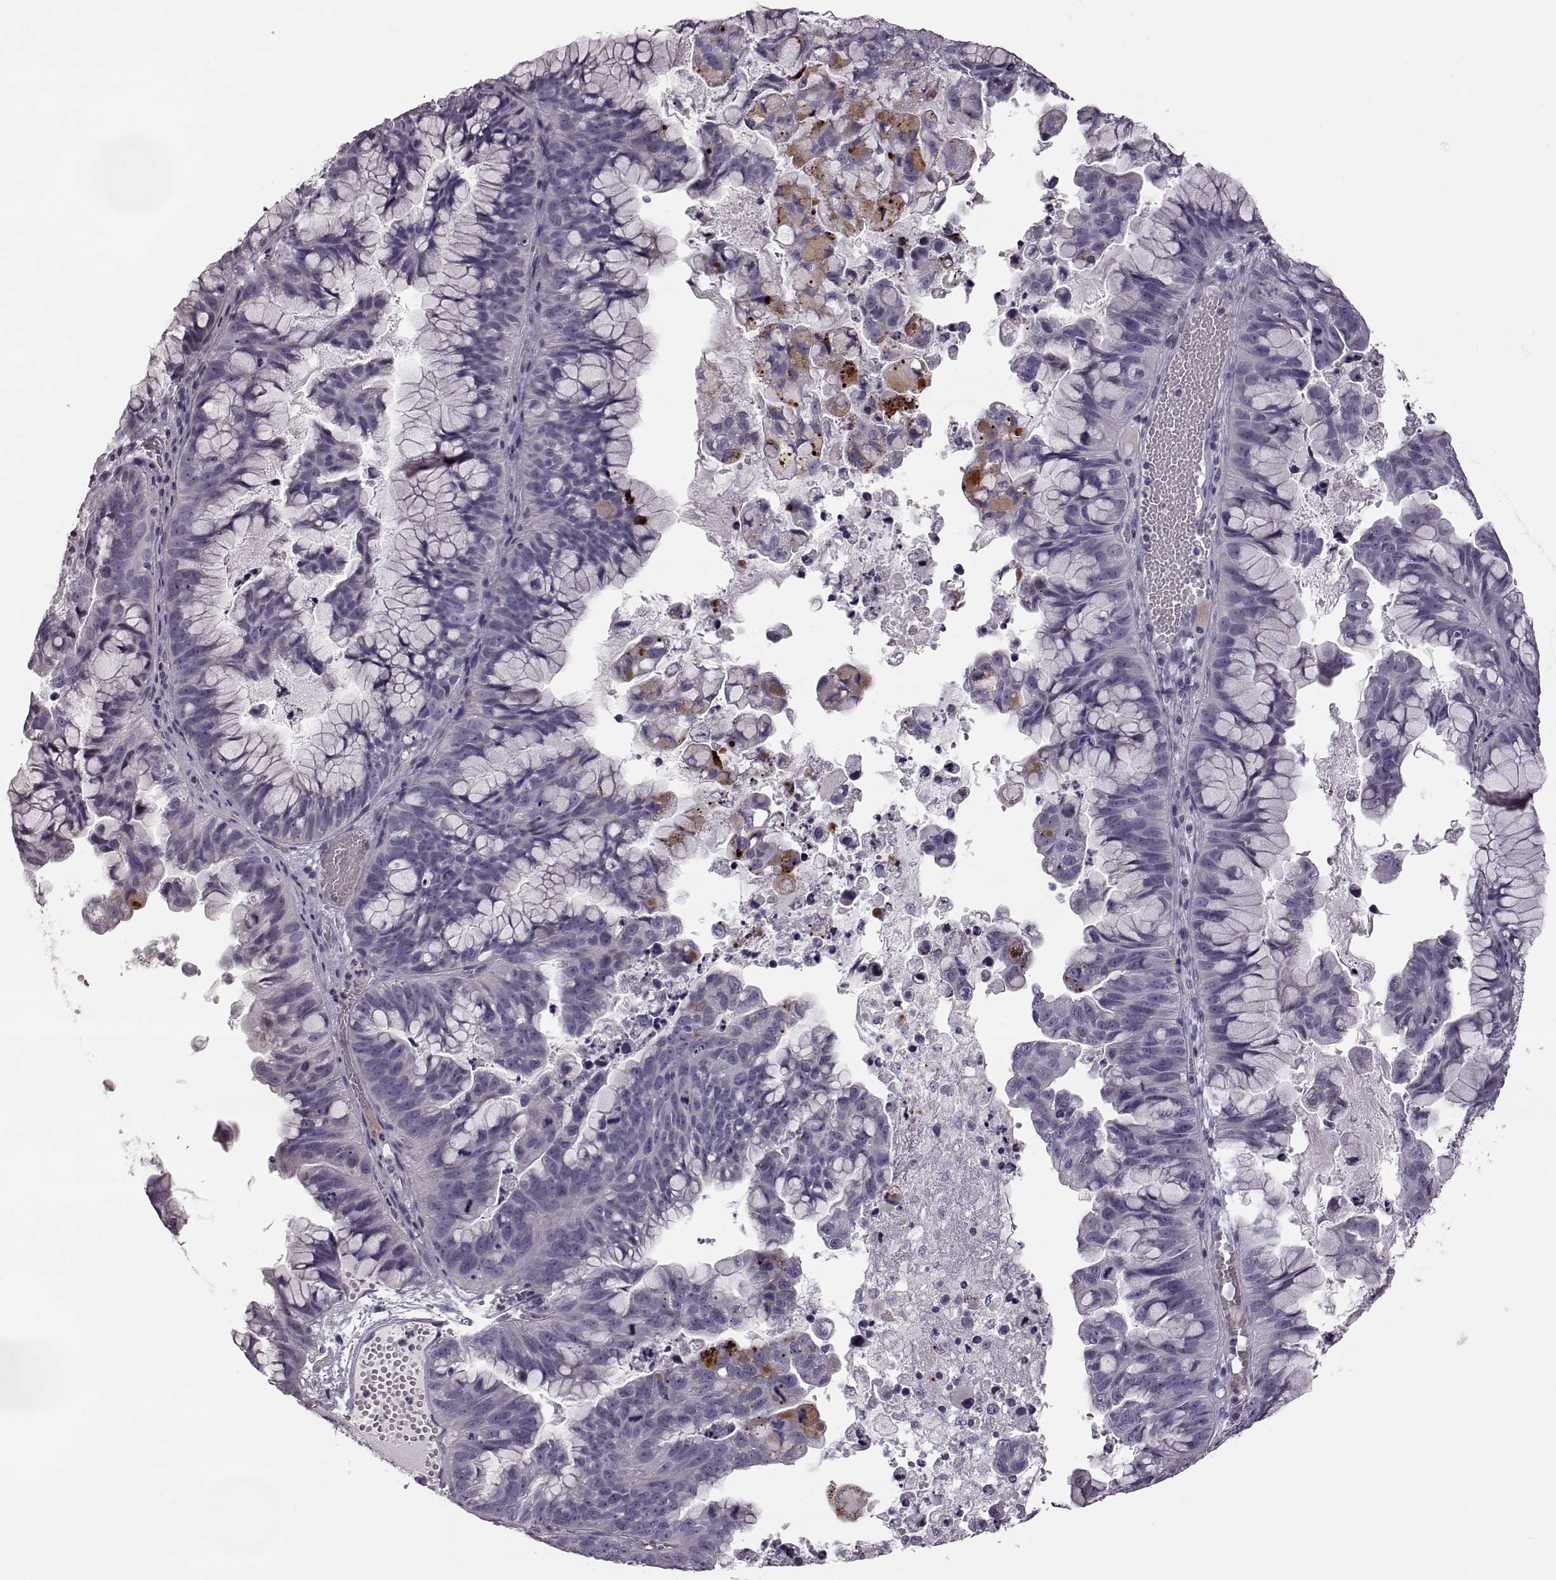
{"staining": {"intensity": "weak", "quantity": "<25%", "location": "cytoplasmic/membranous"}, "tissue": "ovarian cancer", "cell_type": "Tumor cells", "image_type": "cancer", "snomed": [{"axis": "morphology", "description": "Cystadenocarcinoma, mucinous, NOS"}, {"axis": "topography", "description": "Ovary"}], "caption": "A high-resolution micrograph shows IHC staining of mucinous cystadenocarcinoma (ovarian), which shows no significant positivity in tumor cells.", "gene": "ZNF433", "patient": {"sex": "female", "age": 76}}